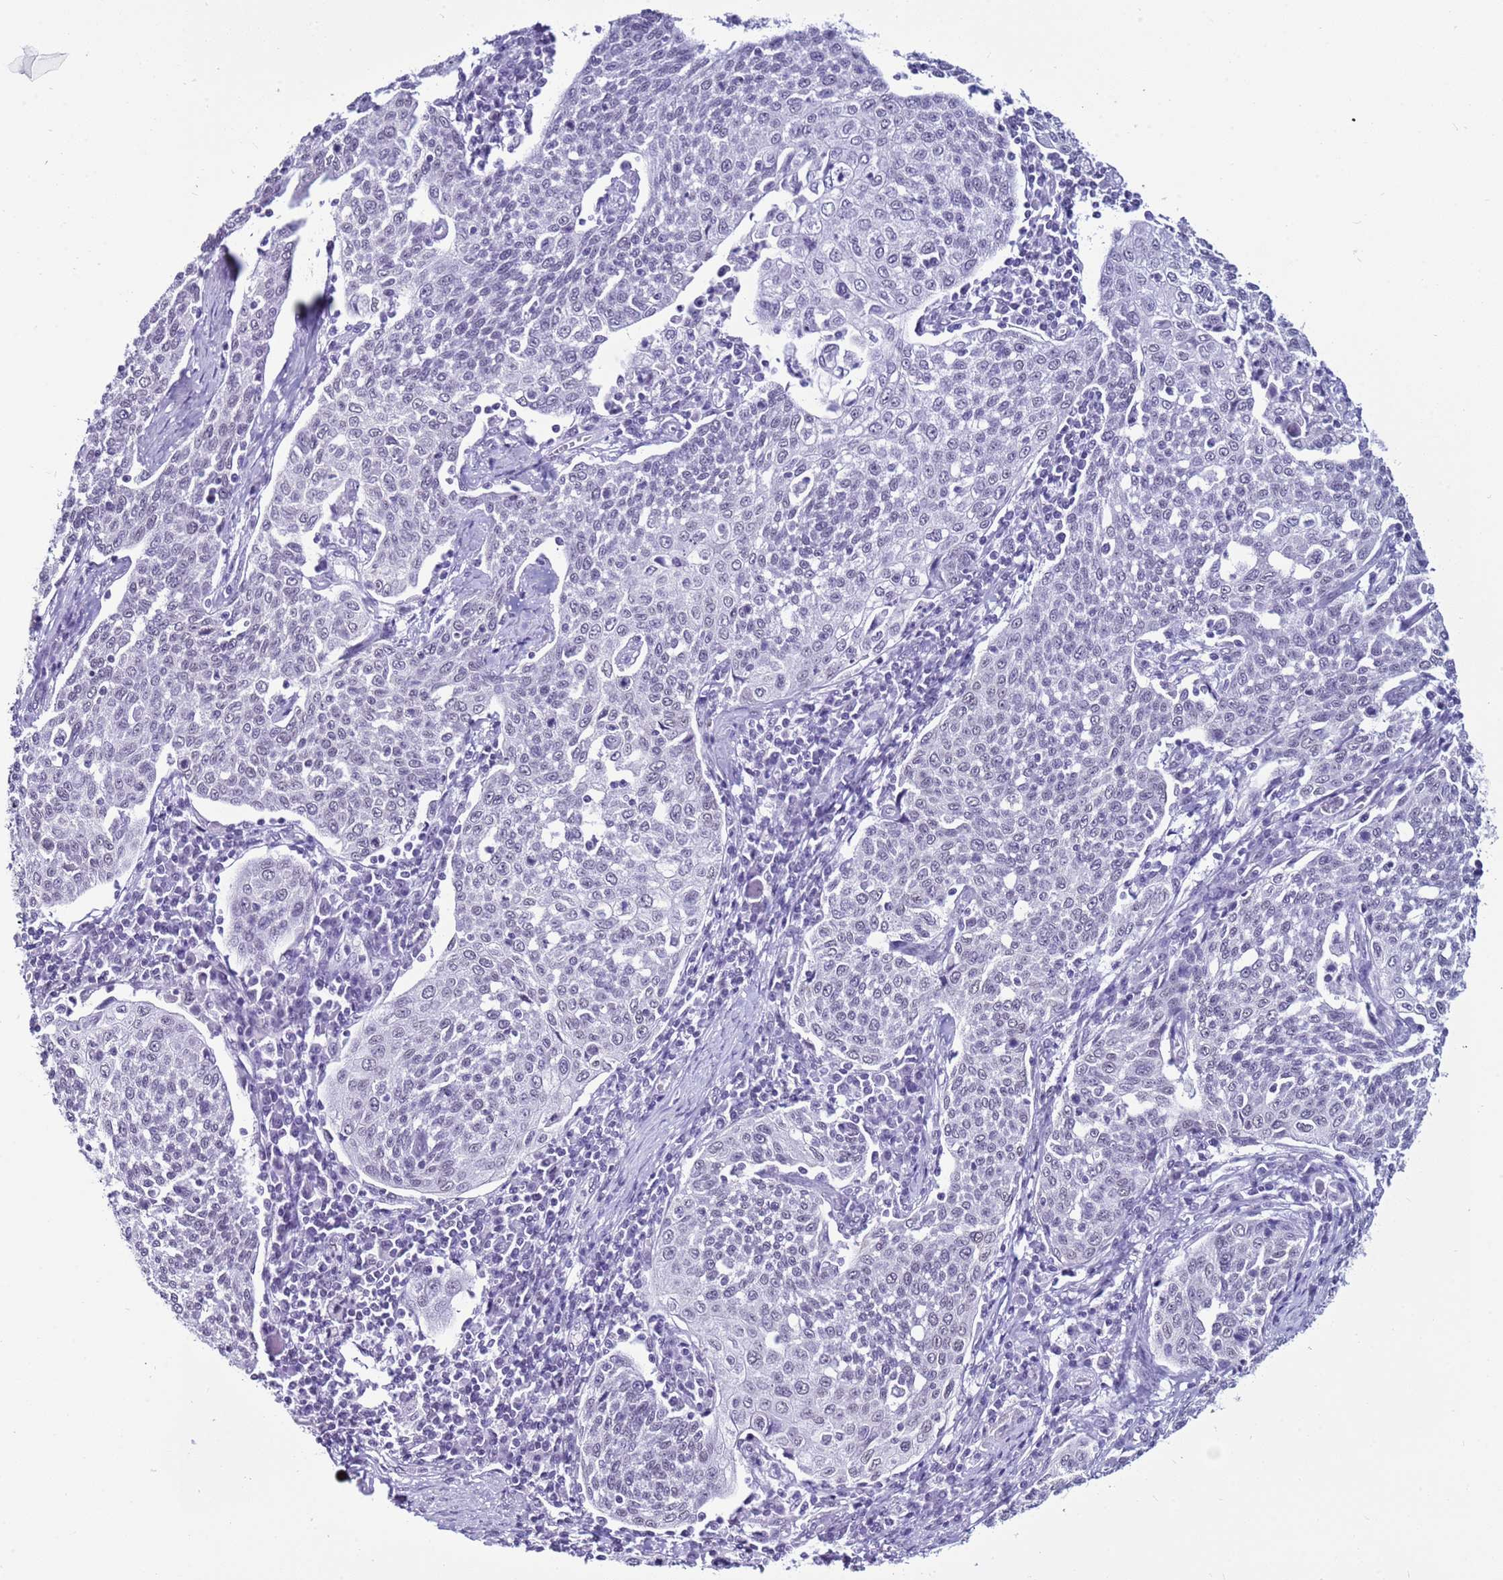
{"staining": {"intensity": "negative", "quantity": "none", "location": "none"}, "tissue": "cervical cancer", "cell_type": "Tumor cells", "image_type": "cancer", "snomed": [{"axis": "morphology", "description": "Squamous cell carcinoma, NOS"}, {"axis": "topography", "description": "Cervix"}], "caption": "This photomicrograph is of cervical squamous cell carcinoma stained with IHC to label a protein in brown with the nuclei are counter-stained blue. There is no staining in tumor cells.", "gene": "DHX15", "patient": {"sex": "female", "age": 34}}